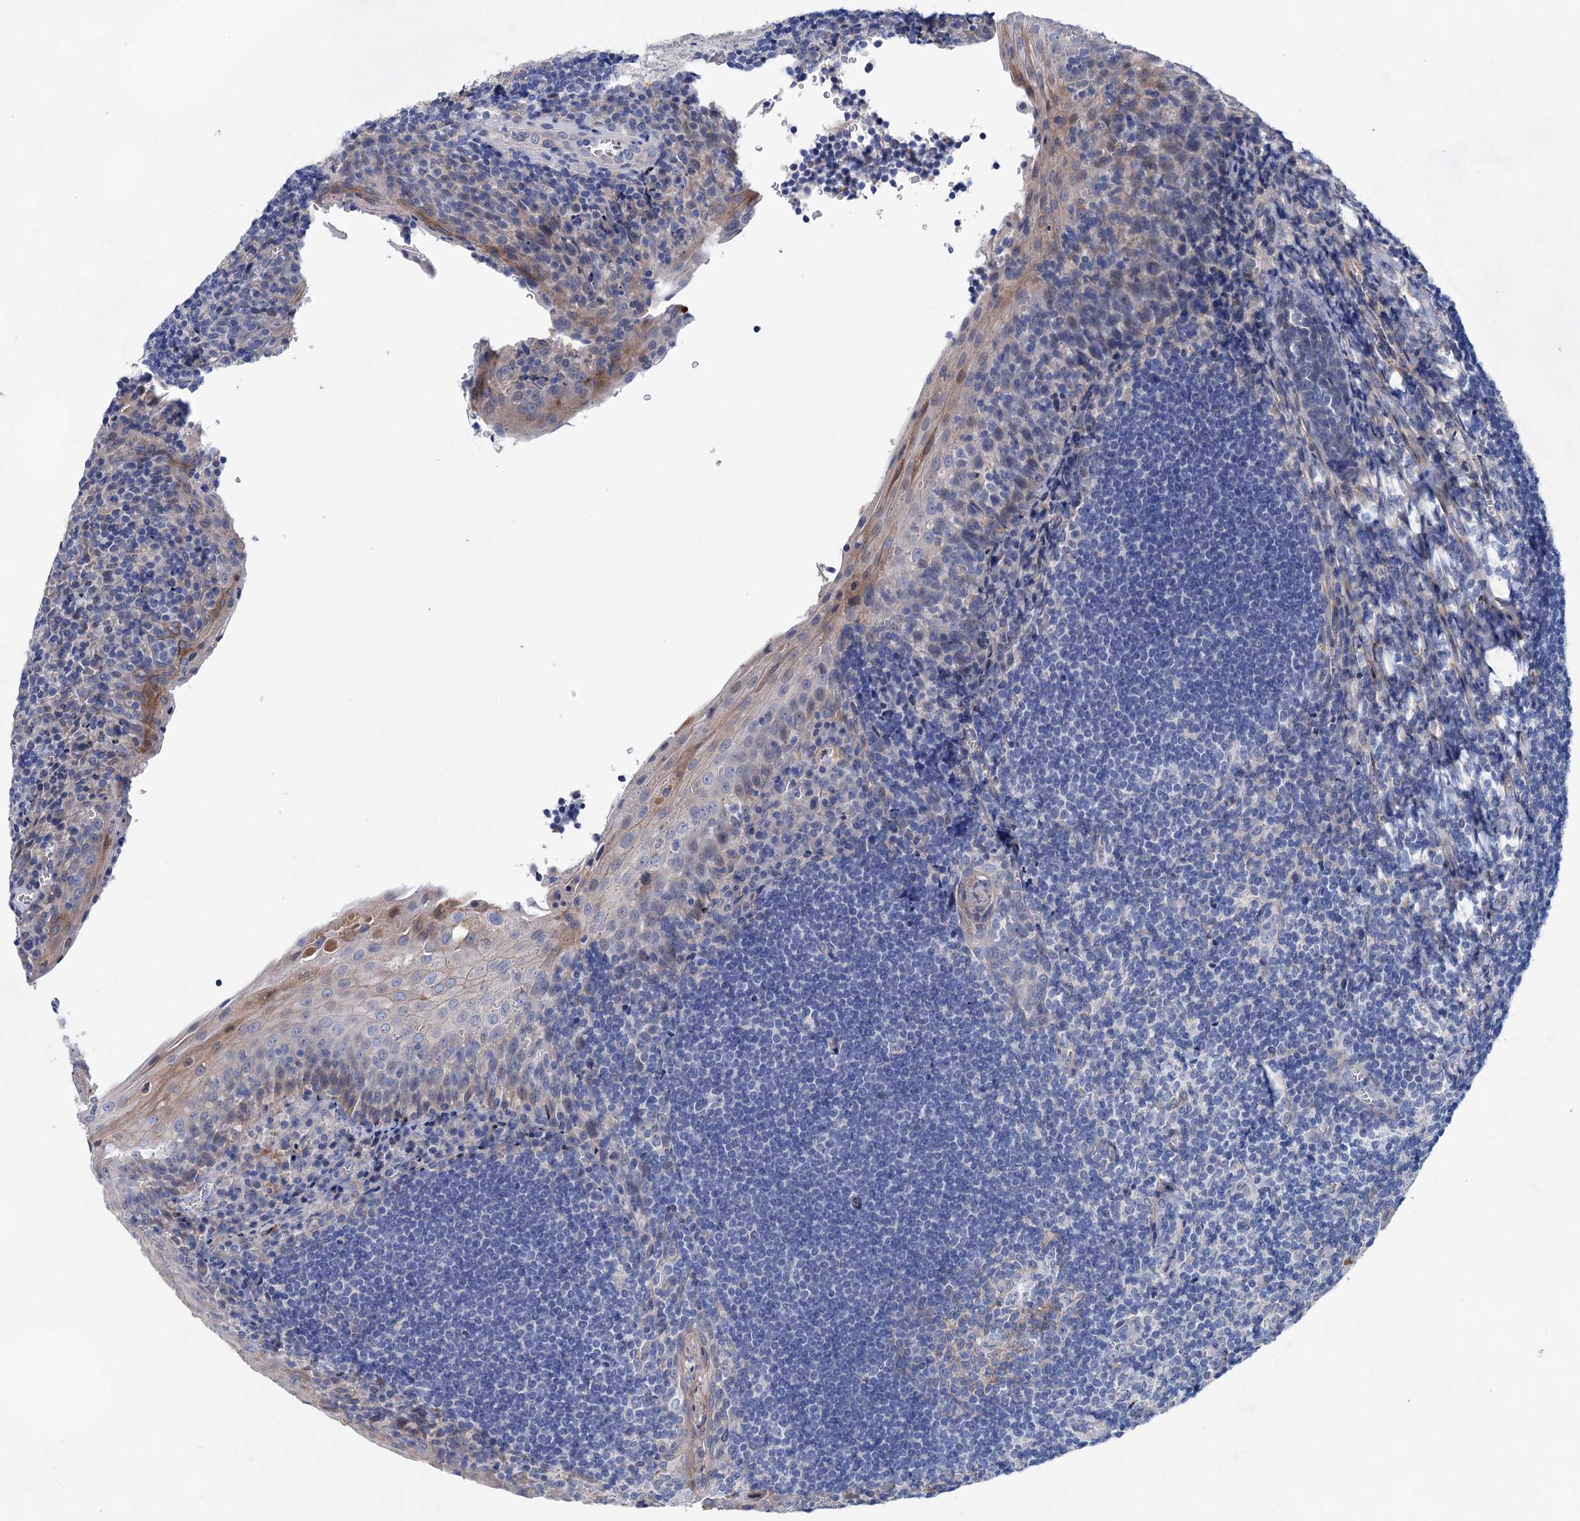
{"staining": {"intensity": "negative", "quantity": "none", "location": "none"}, "tissue": "tonsil", "cell_type": "Germinal center cells", "image_type": "normal", "snomed": [{"axis": "morphology", "description": "Normal tissue, NOS"}, {"axis": "topography", "description": "Tonsil"}], "caption": "The image demonstrates no significant positivity in germinal center cells of tonsil.", "gene": "GPR155", "patient": {"sex": "male", "age": 27}}